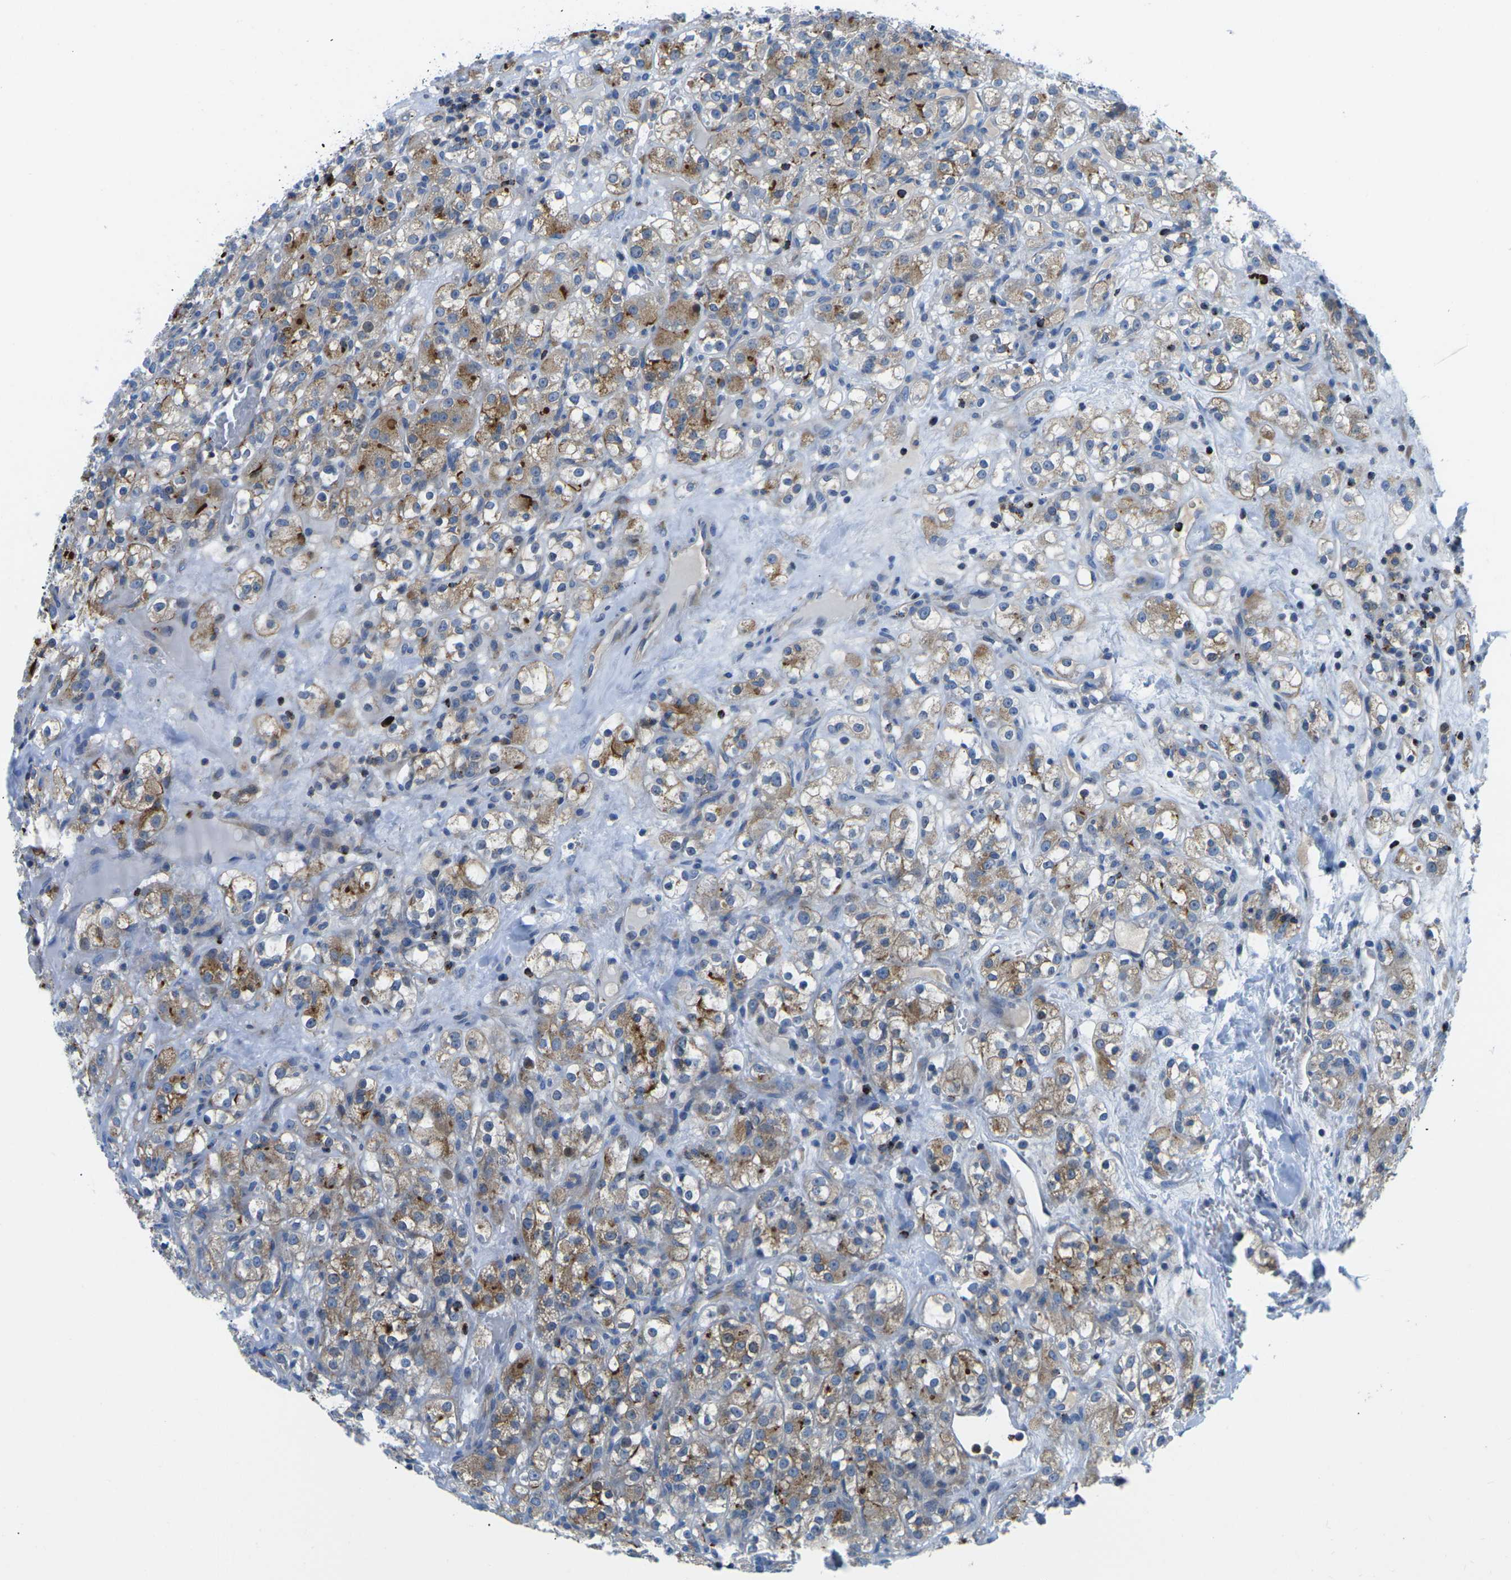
{"staining": {"intensity": "moderate", "quantity": "25%-75%", "location": "cytoplasmic/membranous"}, "tissue": "renal cancer", "cell_type": "Tumor cells", "image_type": "cancer", "snomed": [{"axis": "morphology", "description": "Normal tissue, NOS"}, {"axis": "morphology", "description": "Adenocarcinoma, NOS"}, {"axis": "topography", "description": "Kidney"}], "caption": "Renal cancer (adenocarcinoma) stained with a protein marker exhibits moderate staining in tumor cells.", "gene": "MC4R", "patient": {"sex": "male", "age": 61}}